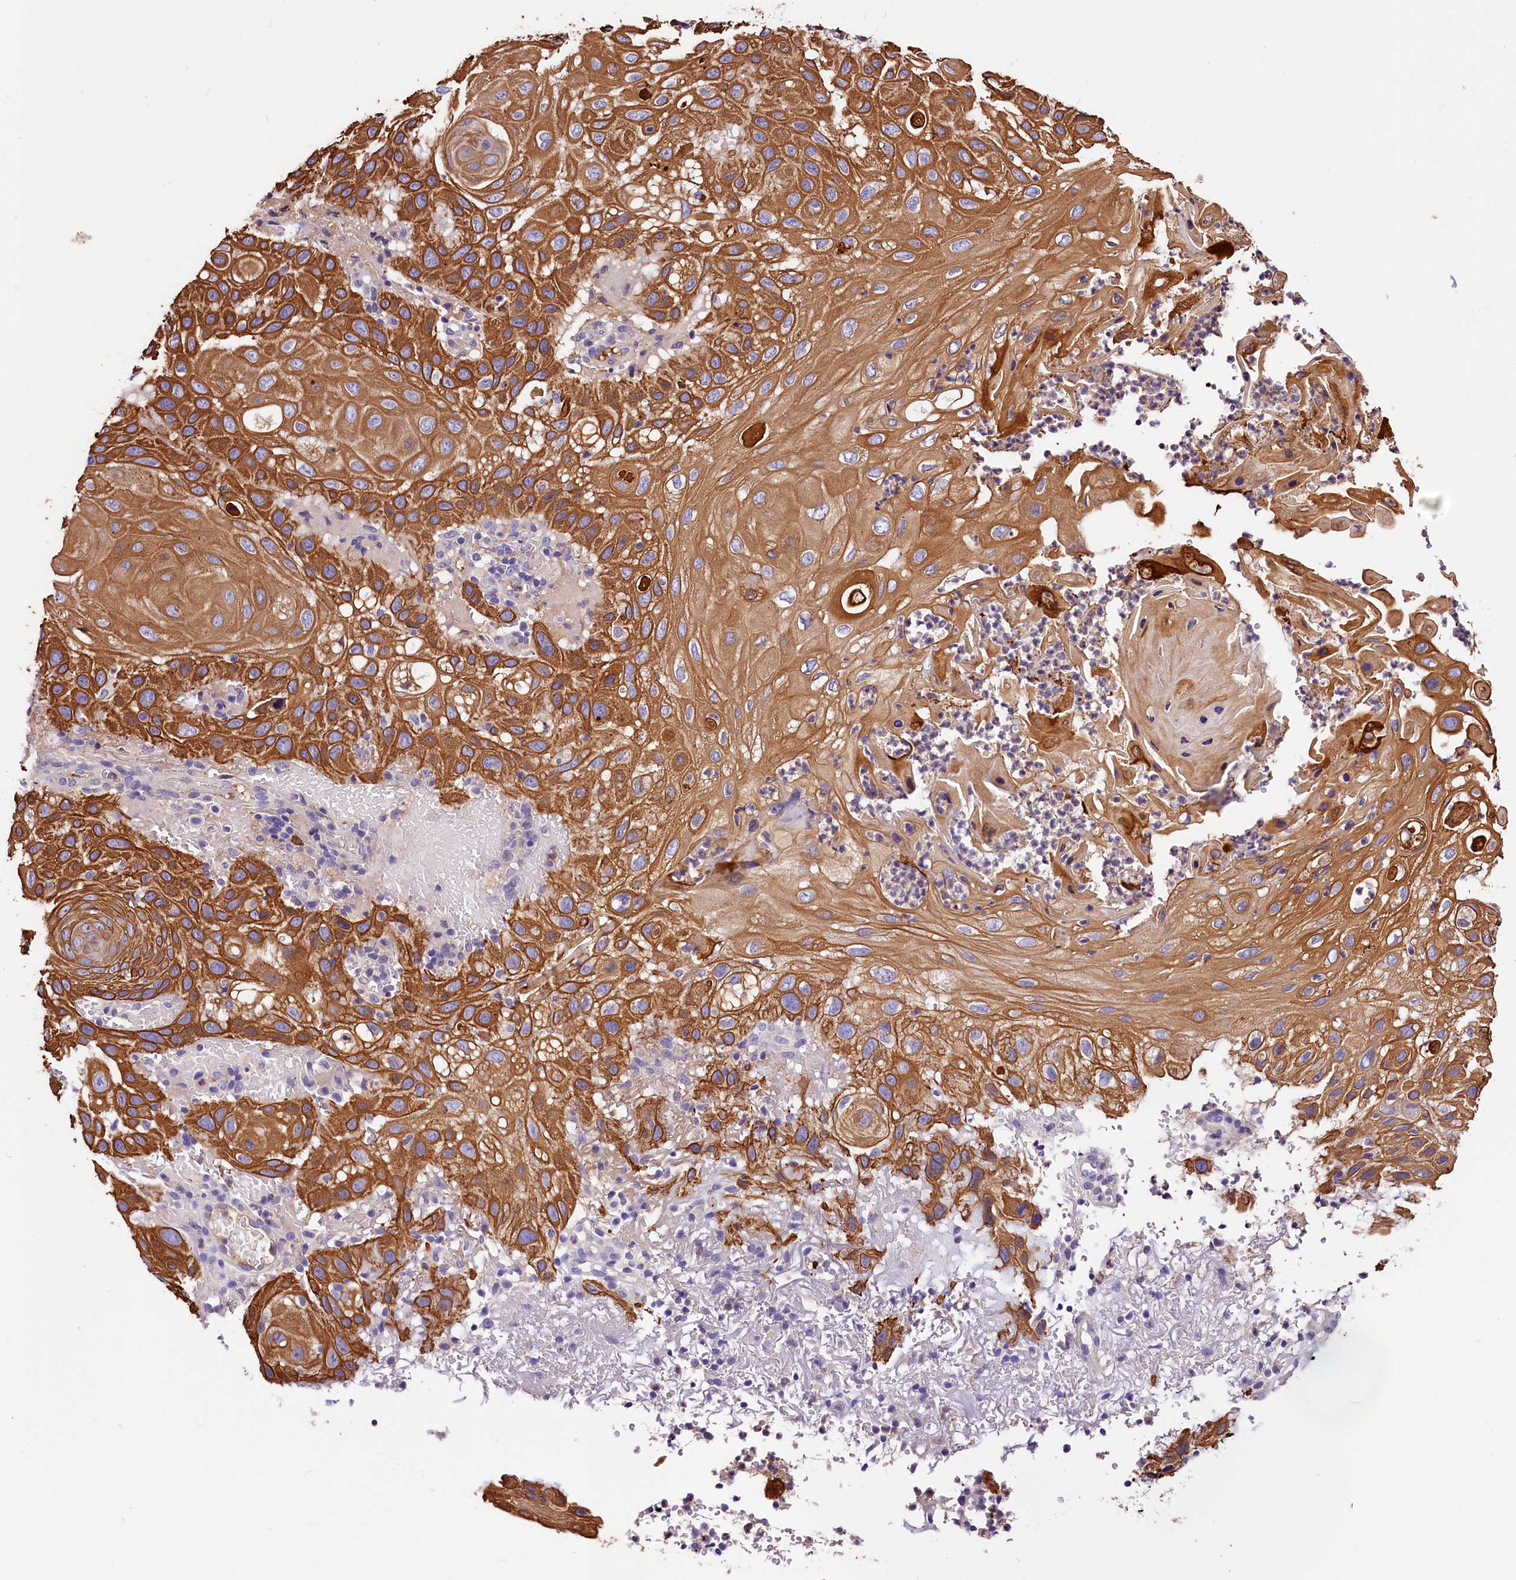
{"staining": {"intensity": "strong", "quantity": ">75%", "location": "cytoplasmic/membranous"}, "tissue": "skin cancer", "cell_type": "Tumor cells", "image_type": "cancer", "snomed": [{"axis": "morphology", "description": "Normal tissue, NOS"}, {"axis": "morphology", "description": "Squamous cell carcinoma, NOS"}, {"axis": "topography", "description": "Skin"}], "caption": "Squamous cell carcinoma (skin) stained for a protein (brown) displays strong cytoplasmic/membranous positive expression in about >75% of tumor cells.", "gene": "ARMC6", "patient": {"sex": "female", "age": 96}}